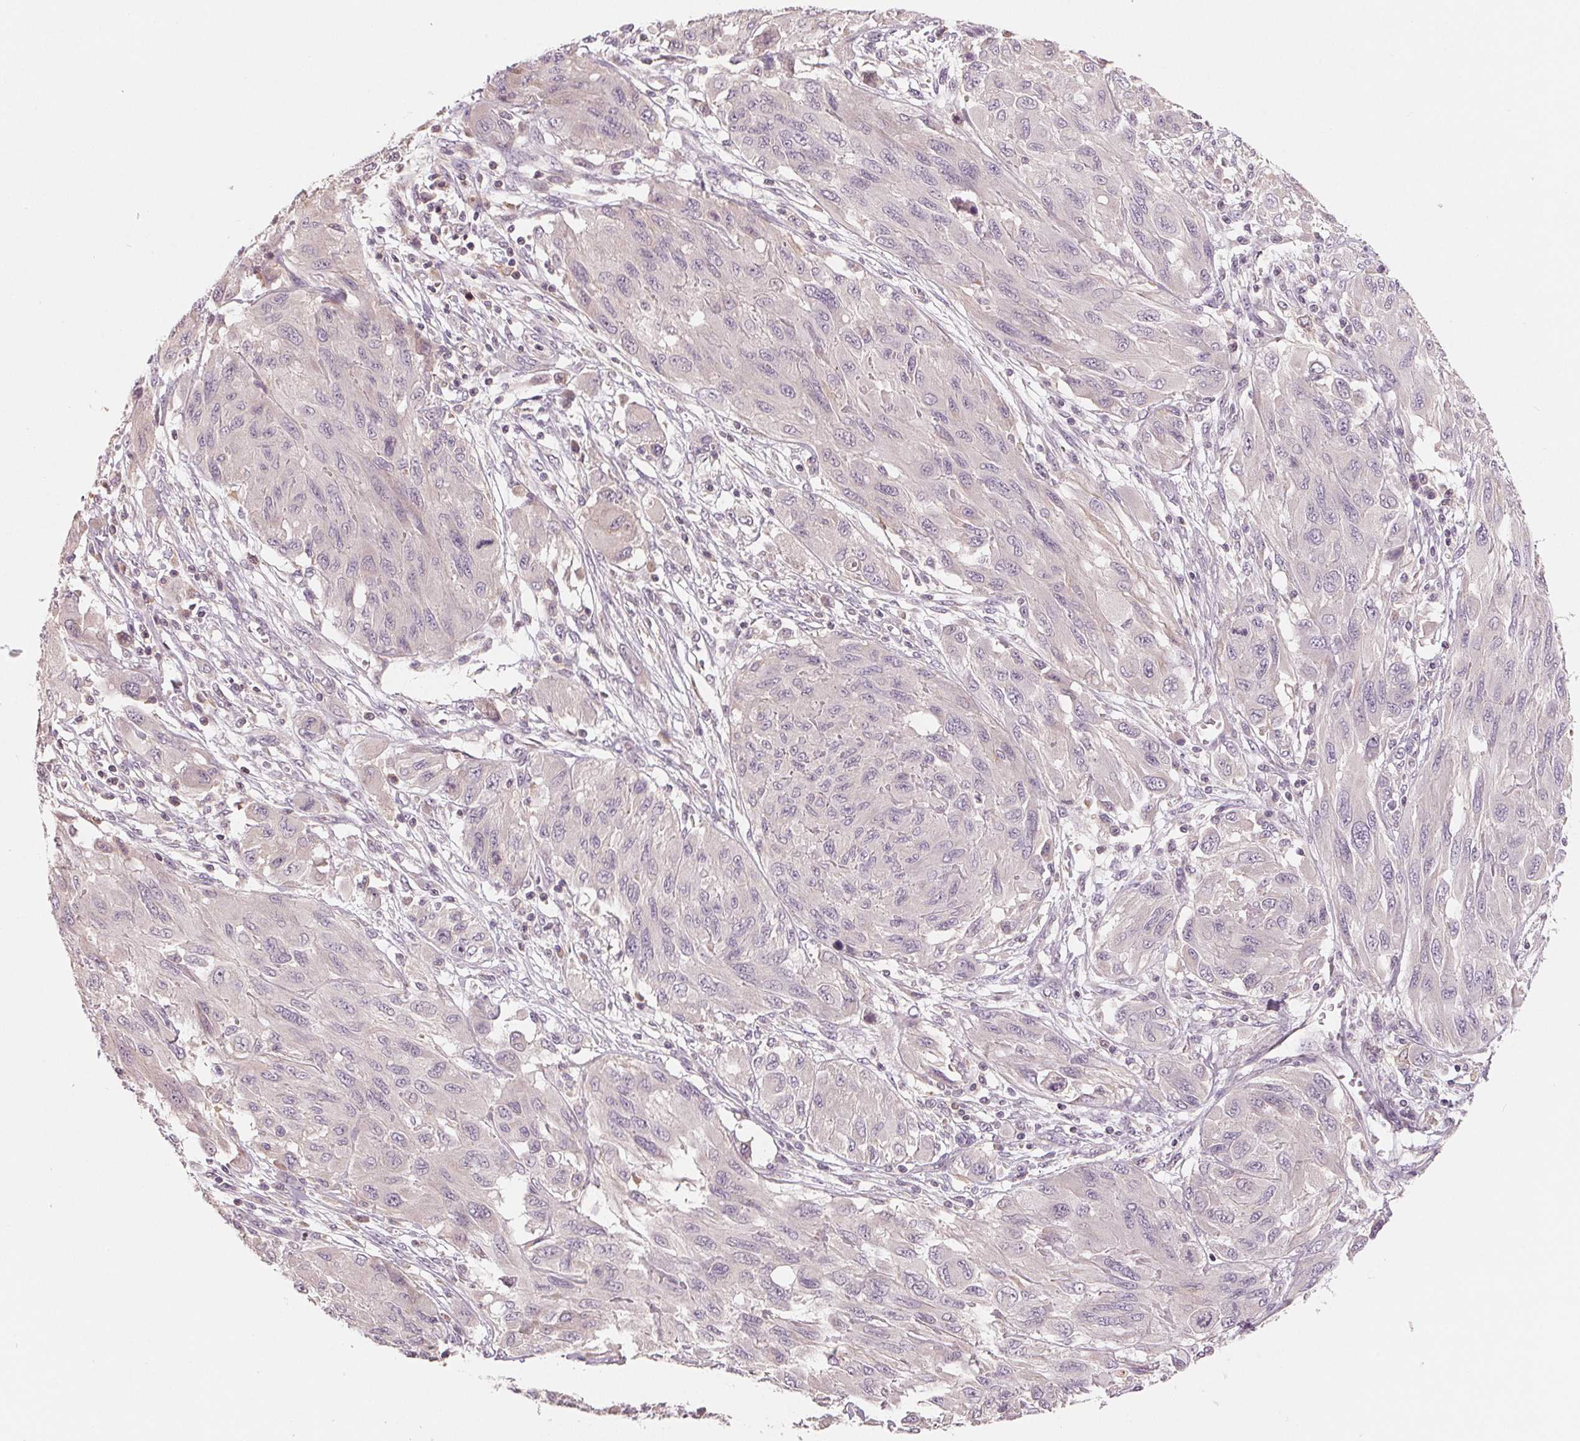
{"staining": {"intensity": "negative", "quantity": "none", "location": "none"}, "tissue": "melanoma", "cell_type": "Tumor cells", "image_type": "cancer", "snomed": [{"axis": "morphology", "description": "Malignant melanoma, NOS"}, {"axis": "topography", "description": "Skin"}], "caption": "This is a image of immunohistochemistry staining of malignant melanoma, which shows no expression in tumor cells.", "gene": "AQP8", "patient": {"sex": "female", "age": 91}}